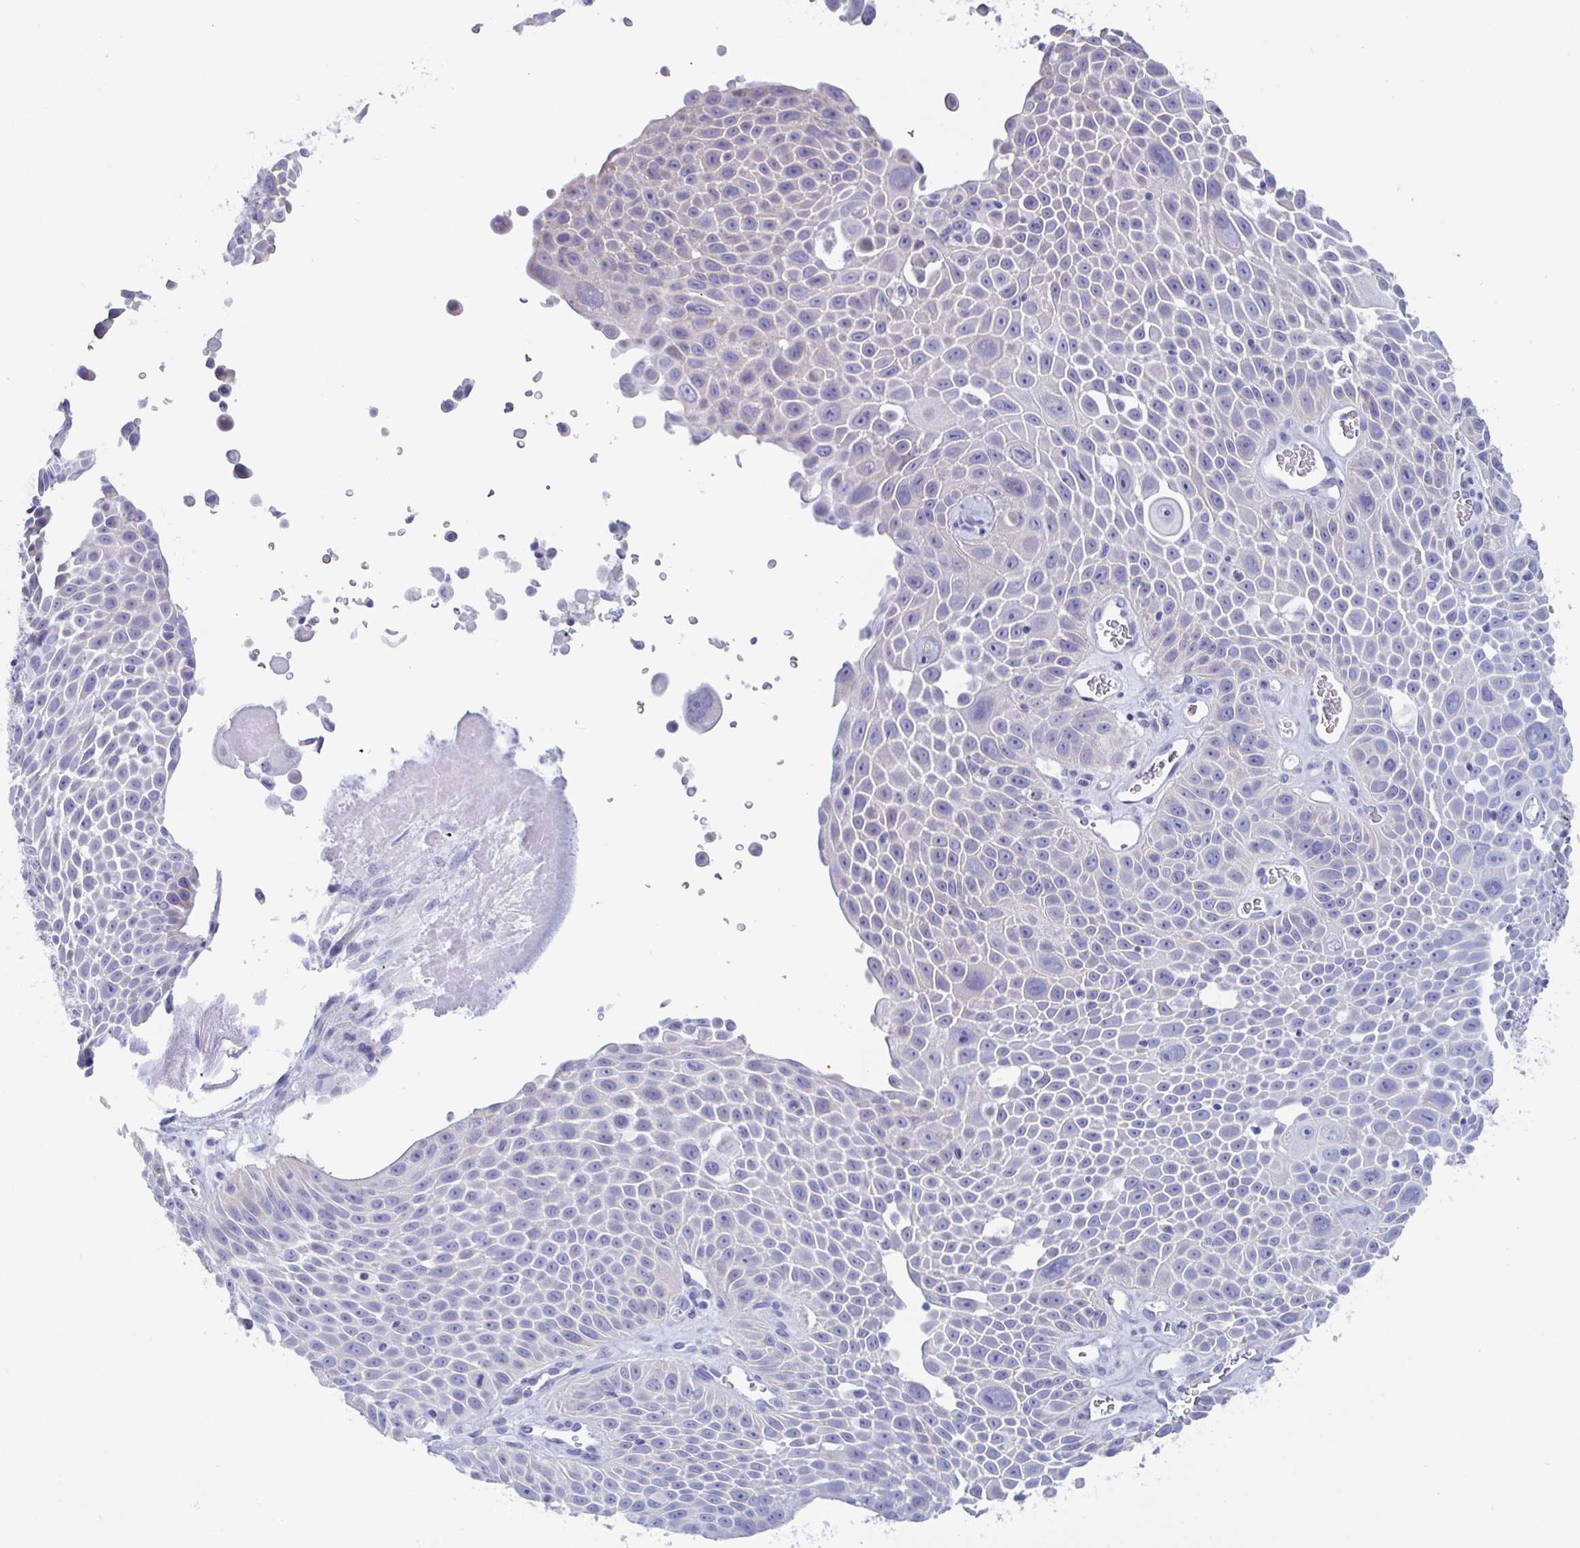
{"staining": {"intensity": "negative", "quantity": "none", "location": "none"}, "tissue": "lung cancer", "cell_type": "Tumor cells", "image_type": "cancer", "snomed": [{"axis": "morphology", "description": "Squamous cell carcinoma, NOS"}, {"axis": "morphology", "description": "Squamous cell carcinoma, metastatic, NOS"}, {"axis": "topography", "description": "Lymph node"}, {"axis": "topography", "description": "Lung"}], "caption": "There is no significant positivity in tumor cells of lung squamous cell carcinoma.", "gene": "ZPBP", "patient": {"sex": "female", "age": 62}}